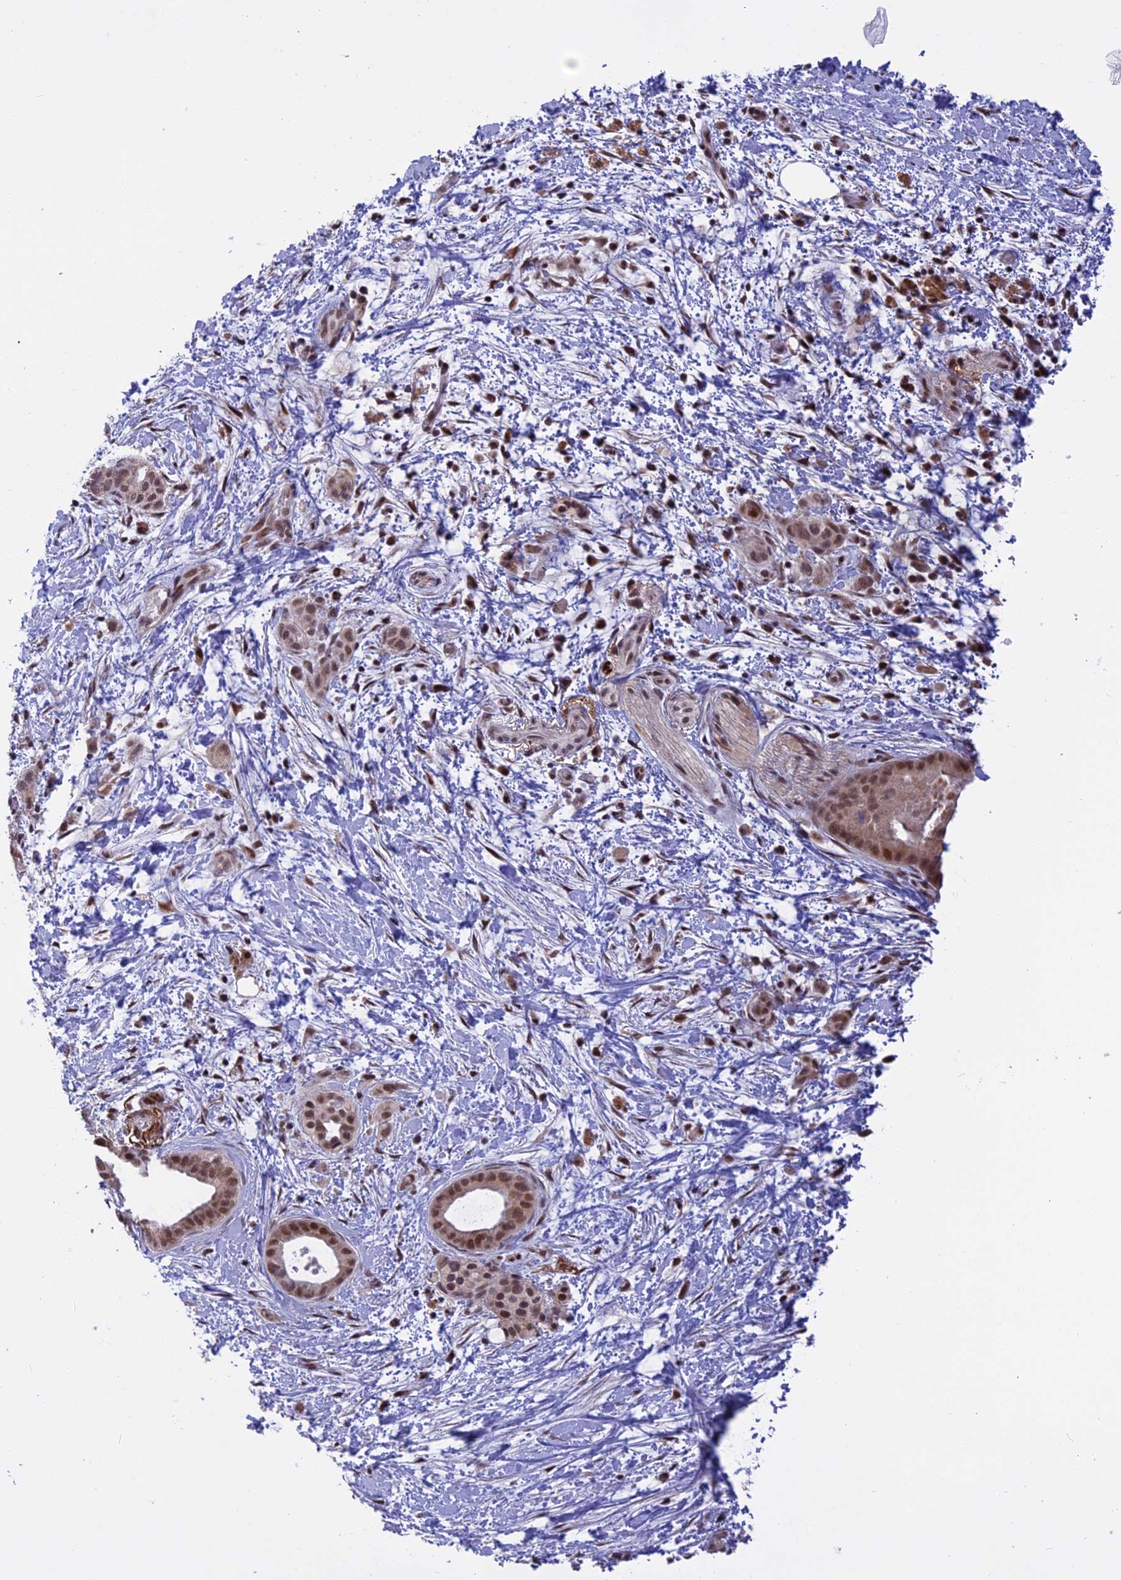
{"staining": {"intensity": "moderate", "quantity": ">75%", "location": "nuclear"}, "tissue": "pancreatic cancer", "cell_type": "Tumor cells", "image_type": "cancer", "snomed": [{"axis": "morphology", "description": "Normal tissue, NOS"}, {"axis": "morphology", "description": "Adenocarcinoma, NOS"}, {"axis": "topography", "description": "Pancreas"}, {"axis": "topography", "description": "Peripheral nerve tissue"}], "caption": "Brown immunohistochemical staining in adenocarcinoma (pancreatic) displays moderate nuclear positivity in approximately >75% of tumor cells. (DAB (3,3'-diaminobenzidine) IHC, brown staining for protein, blue staining for nuclei).", "gene": "POLR2C", "patient": {"sex": "female", "age": 63}}